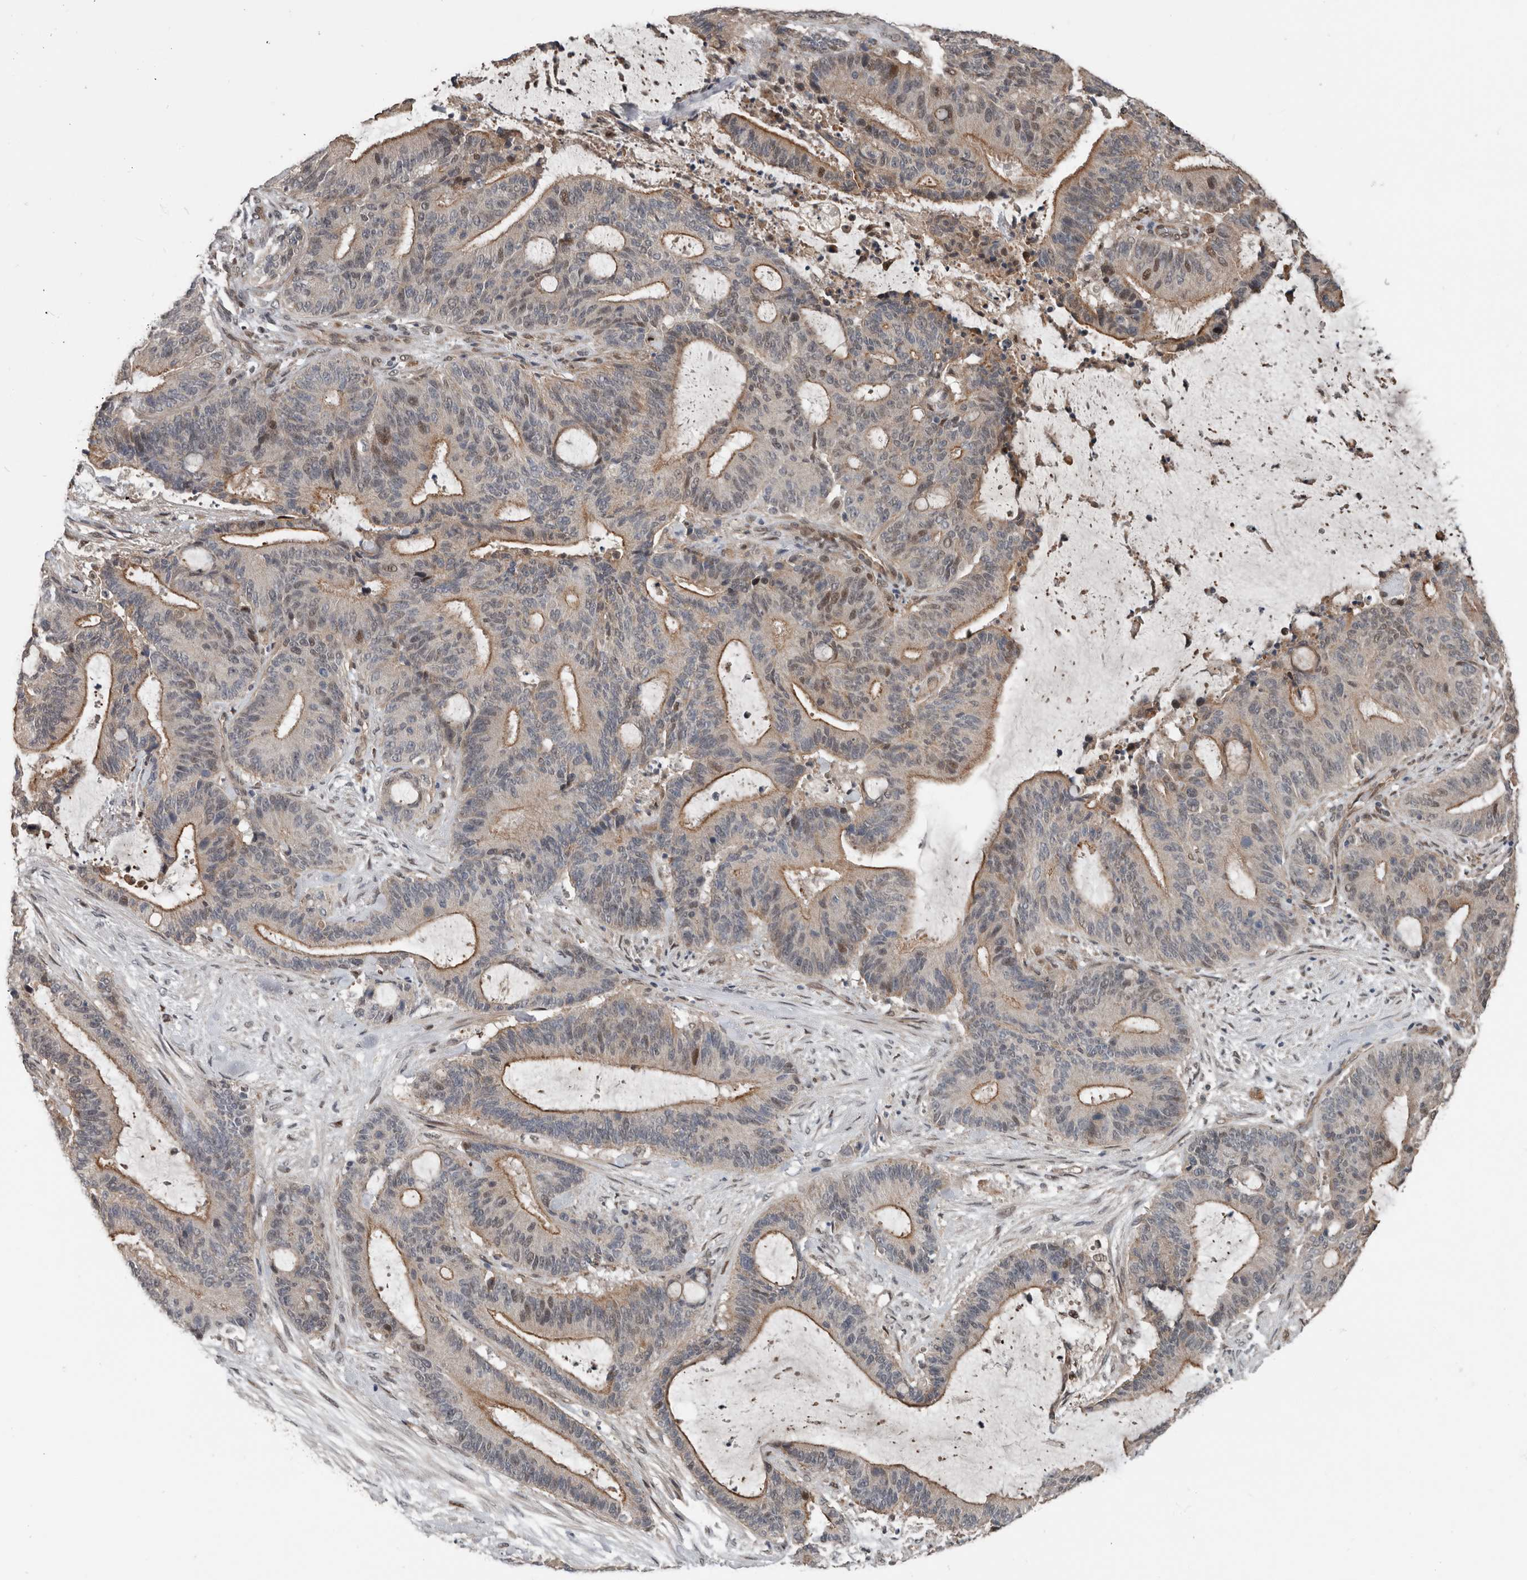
{"staining": {"intensity": "moderate", "quantity": "25%-75%", "location": "cytoplasmic/membranous"}, "tissue": "liver cancer", "cell_type": "Tumor cells", "image_type": "cancer", "snomed": [{"axis": "morphology", "description": "Normal tissue, NOS"}, {"axis": "morphology", "description": "Cholangiocarcinoma"}, {"axis": "topography", "description": "Liver"}, {"axis": "topography", "description": "Peripheral nerve tissue"}], "caption": "A brown stain labels moderate cytoplasmic/membranous expression of a protein in liver cancer (cholangiocarcinoma) tumor cells.", "gene": "YOD1", "patient": {"sex": "female", "age": 73}}